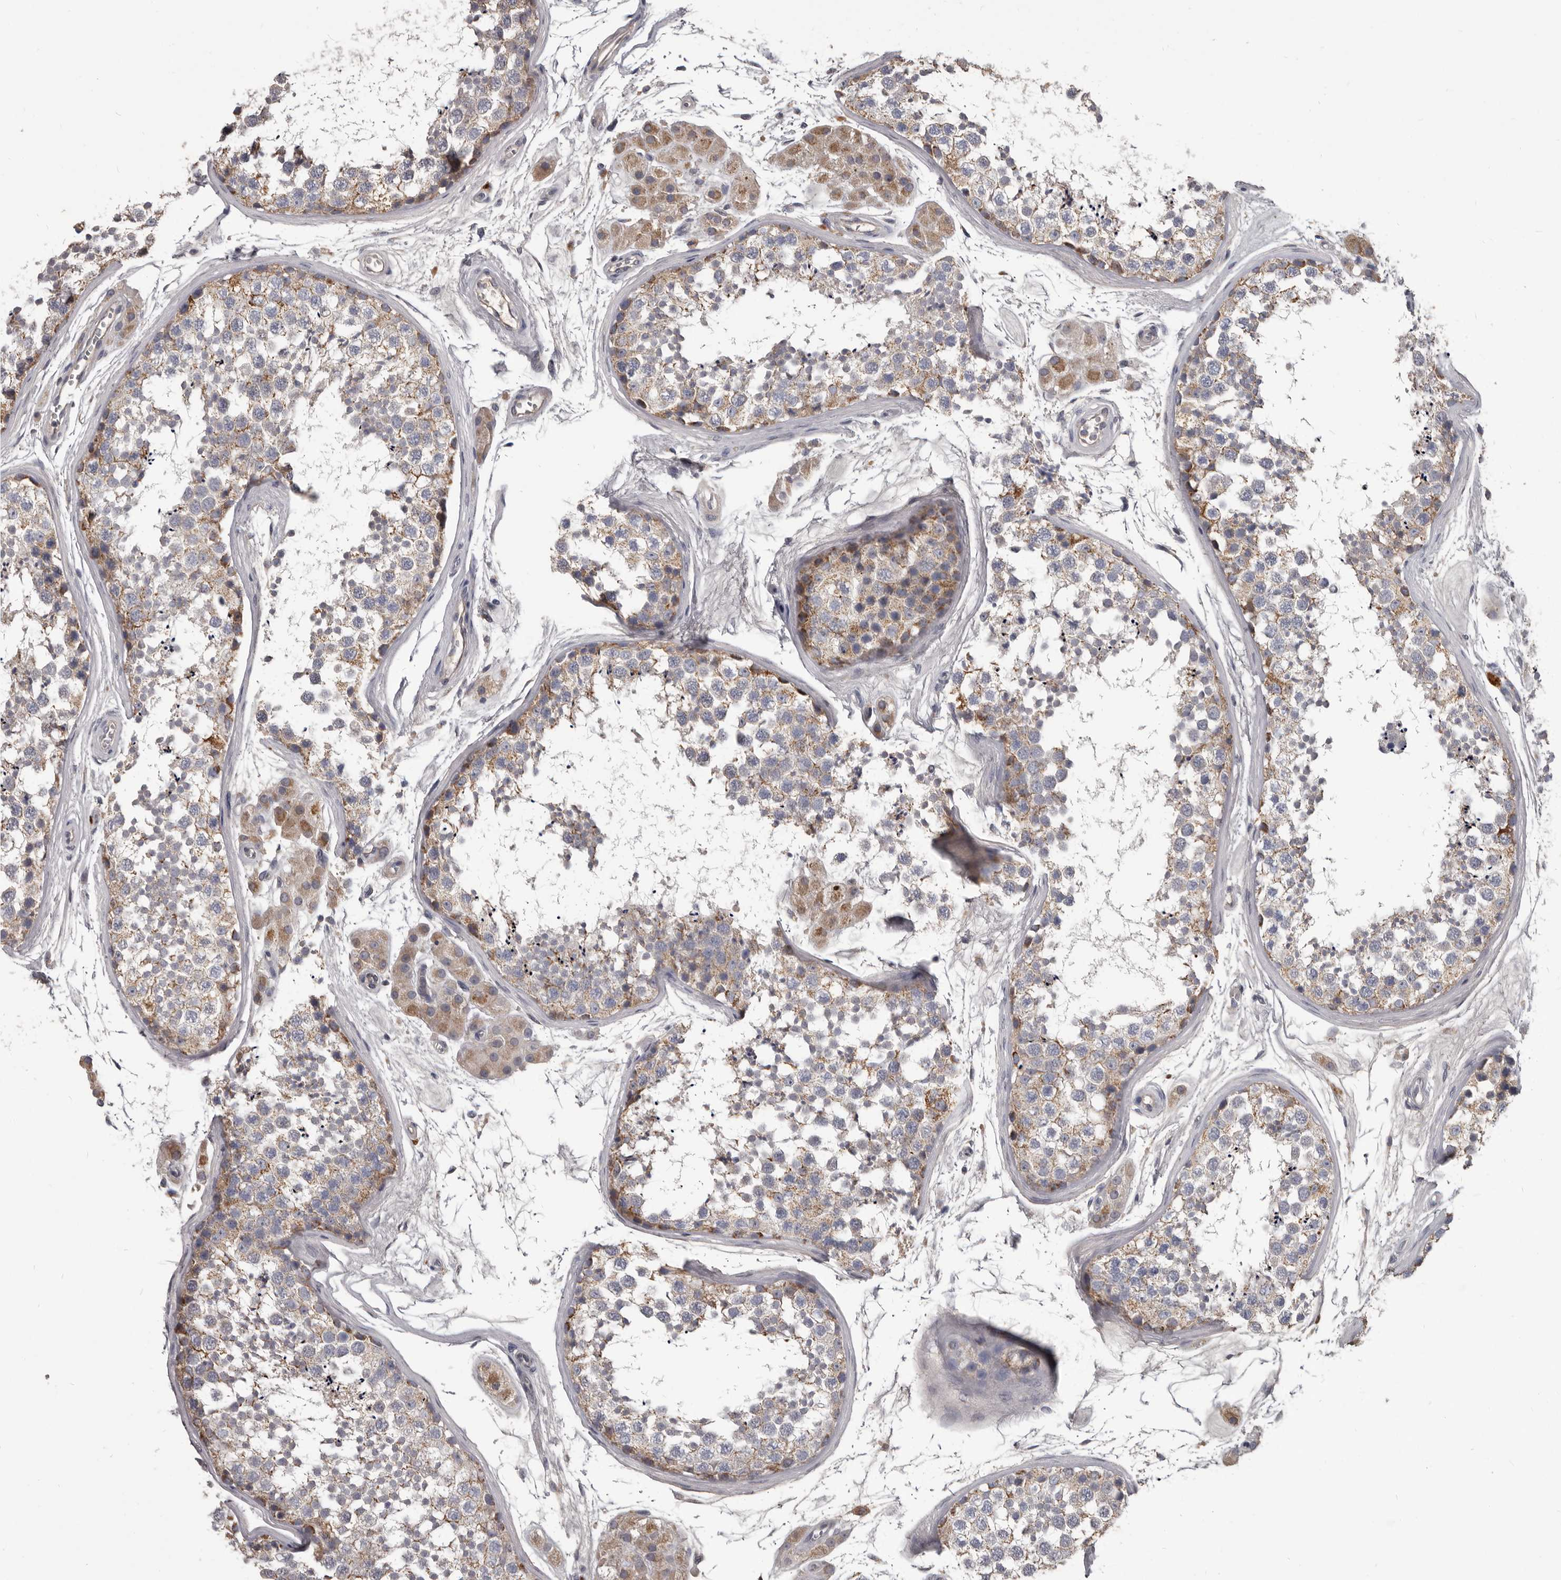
{"staining": {"intensity": "moderate", "quantity": "<25%", "location": "cytoplasmic/membranous"}, "tissue": "testis", "cell_type": "Cells in seminiferous ducts", "image_type": "normal", "snomed": [{"axis": "morphology", "description": "Normal tissue, NOS"}, {"axis": "topography", "description": "Testis"}], "caption": "Immunohistochemical staining of unremarkable testis demonstrates moderate cytoplasmic/membranous protein positivity in about <25% of cells in seminiferous ducts. The protein of interest is stained brown, and the nuclei are stained in blue (DAB (3,3'-diaminobenzidine) IHC with brightfield microscopy, high magnification).", "gene": "ALDH5A1", "patient": {"sex": "male", "age": 56}}